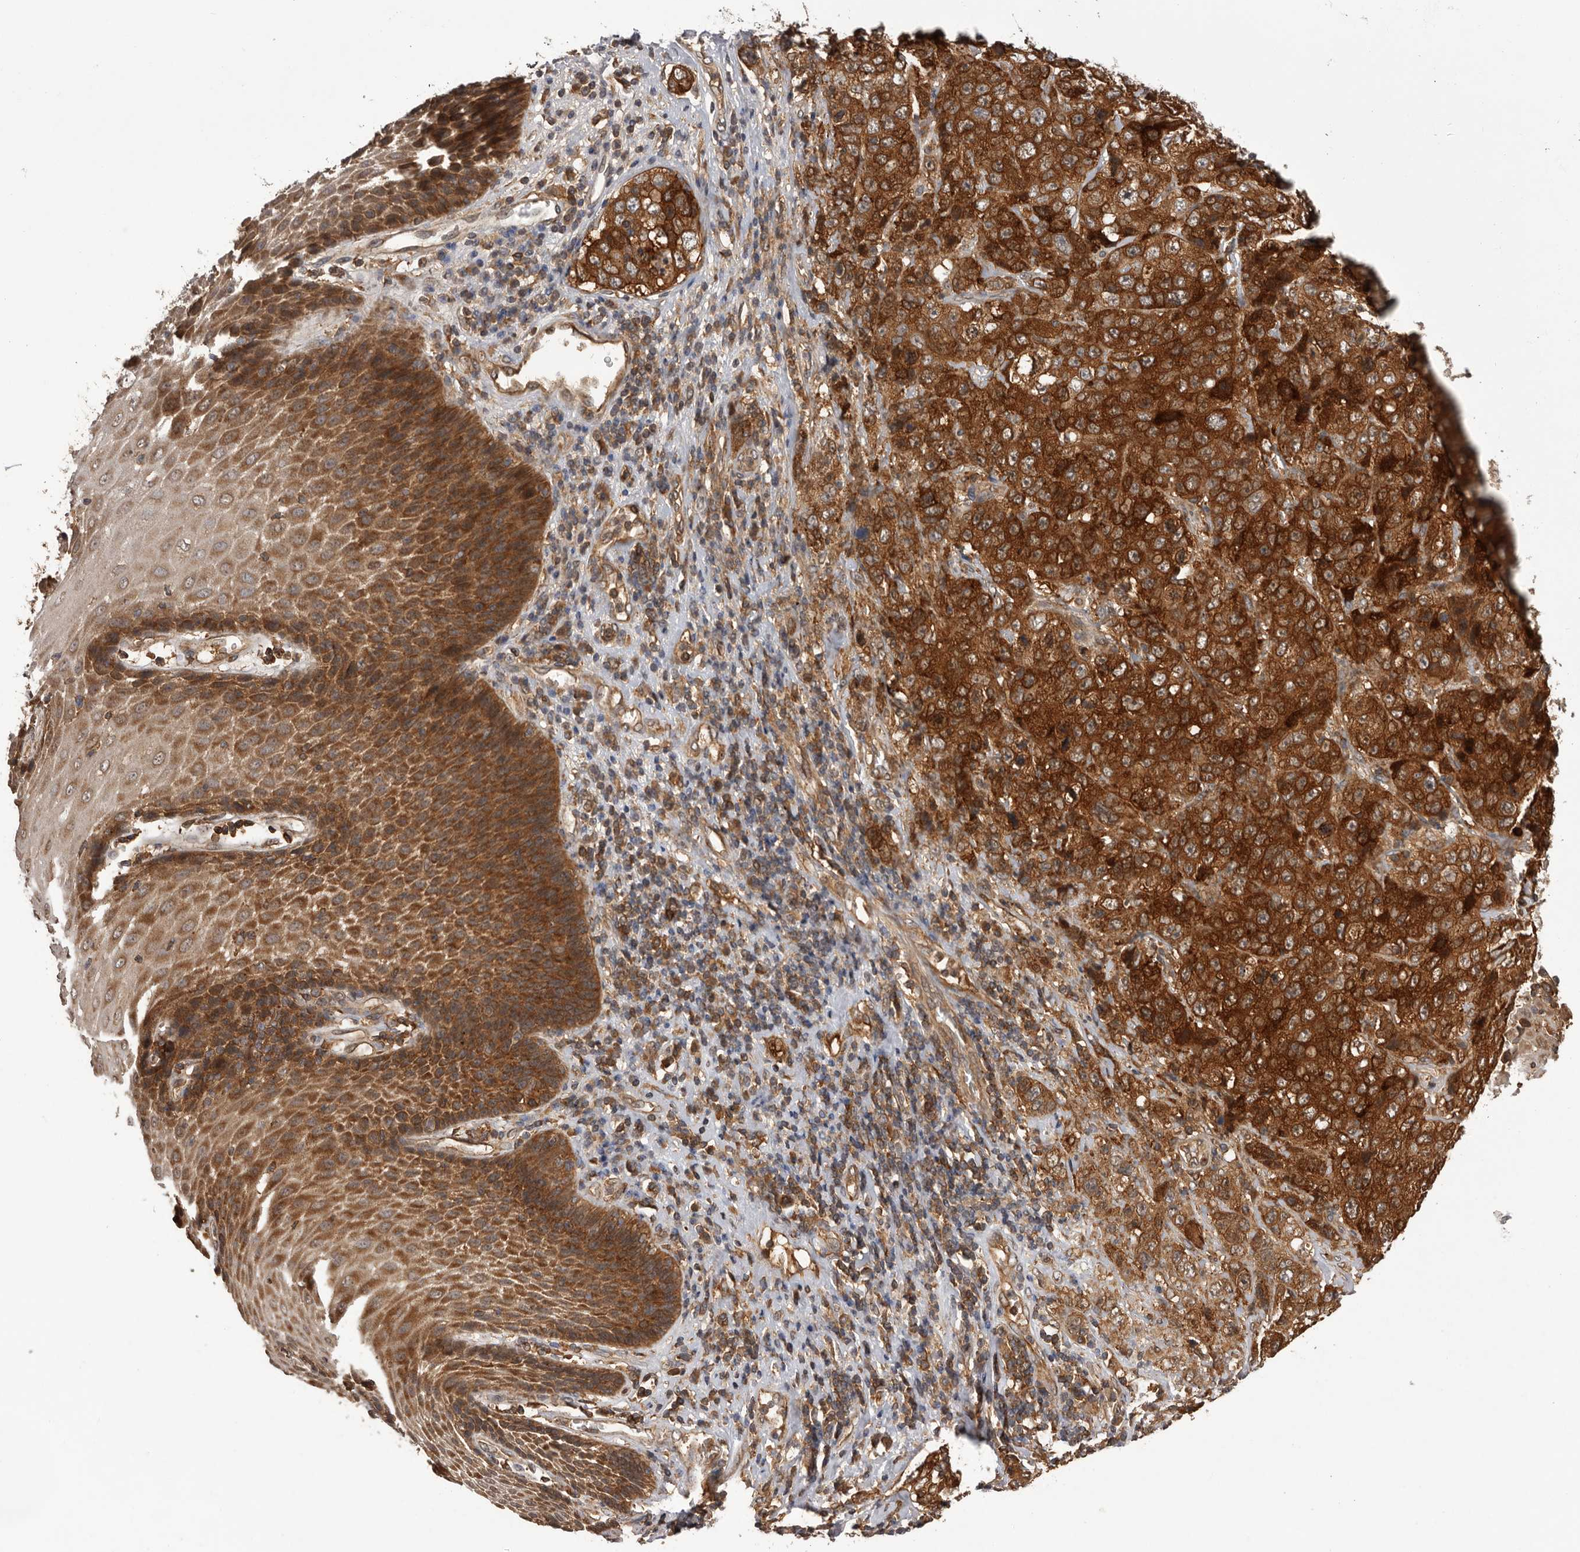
{"staining": {"intensity": "strong", "quantity": ">75%", "location": "cytoplasmic/membranous"}, "tissue": "stomach cancer", "cell_type": "Tumor cells", "image_type": "cancer", "snomed": [{"axis": "morphology", "description": "Adenocarcinoma, NOS"}, {"axis": "topography", "description": "Stomach"}], "caption": "Adenocarcinoma (stomach) stained with a protein marker reveals strong staining in tumor cells.", "gene": "SLC22A3", "patient": {"sex": "male", "age": 48}}